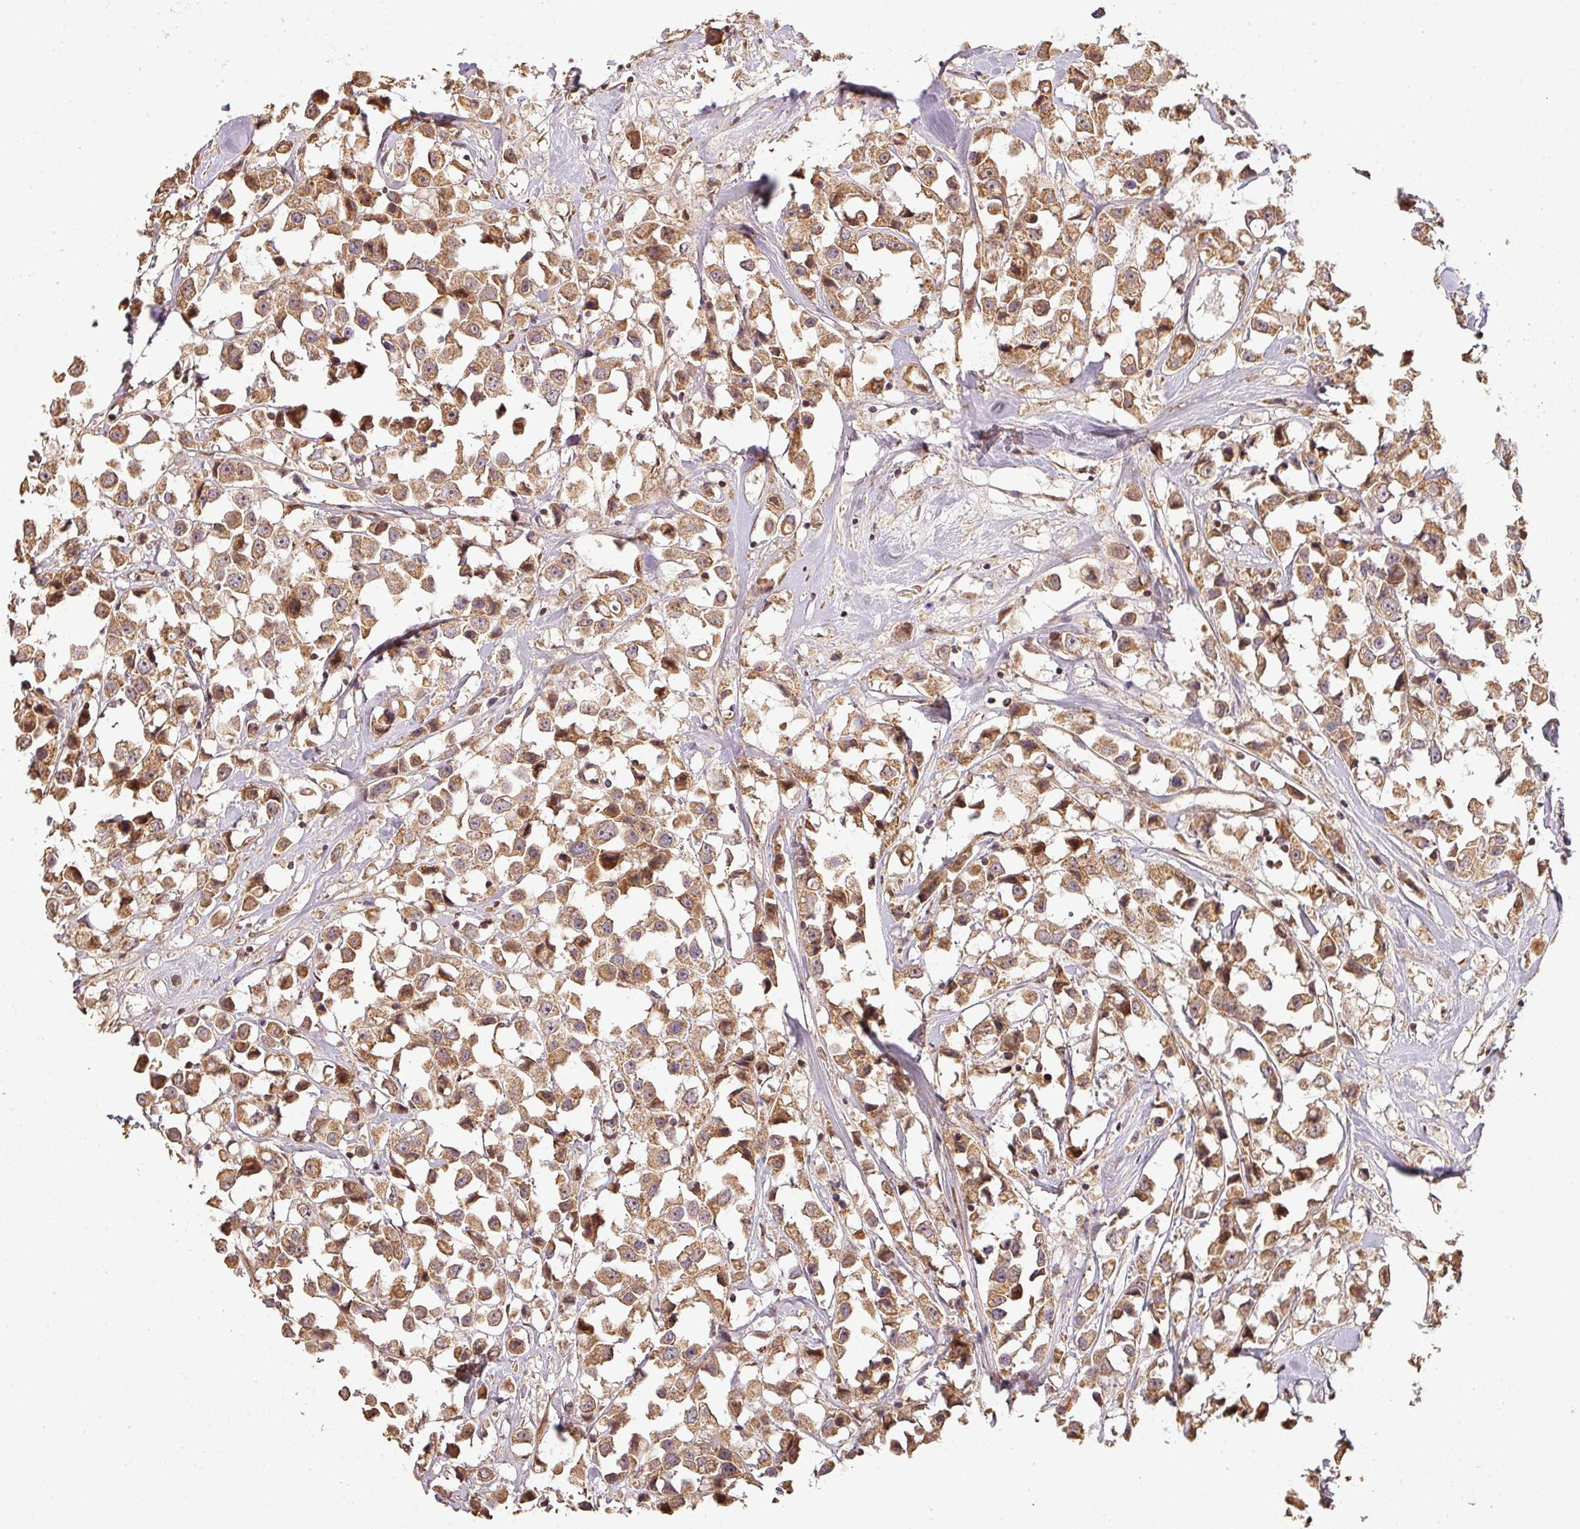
{"staining": {"intensity": "moderate", "quantity": ">75%", "location": "cytoplasmic/membranous"}, "tissue": "breast cancer", "cell_type": "Tumor cells", "image_type": "cancer", "snomed": [{"axis": "morphology", "description": "Duct carcinoma"}, {"axis": "topography", "description": "Breast"}], "caption": "The photomicrograph exhibits immunohistochemical staining of breast cancer (intraductal carcinoma). There is moderate cytoplasmic/membranous expression is identified in approximately >75% of tumor cells.", "gene": "BPIFB3", "patient": {"sex": "female", "age": 61}}